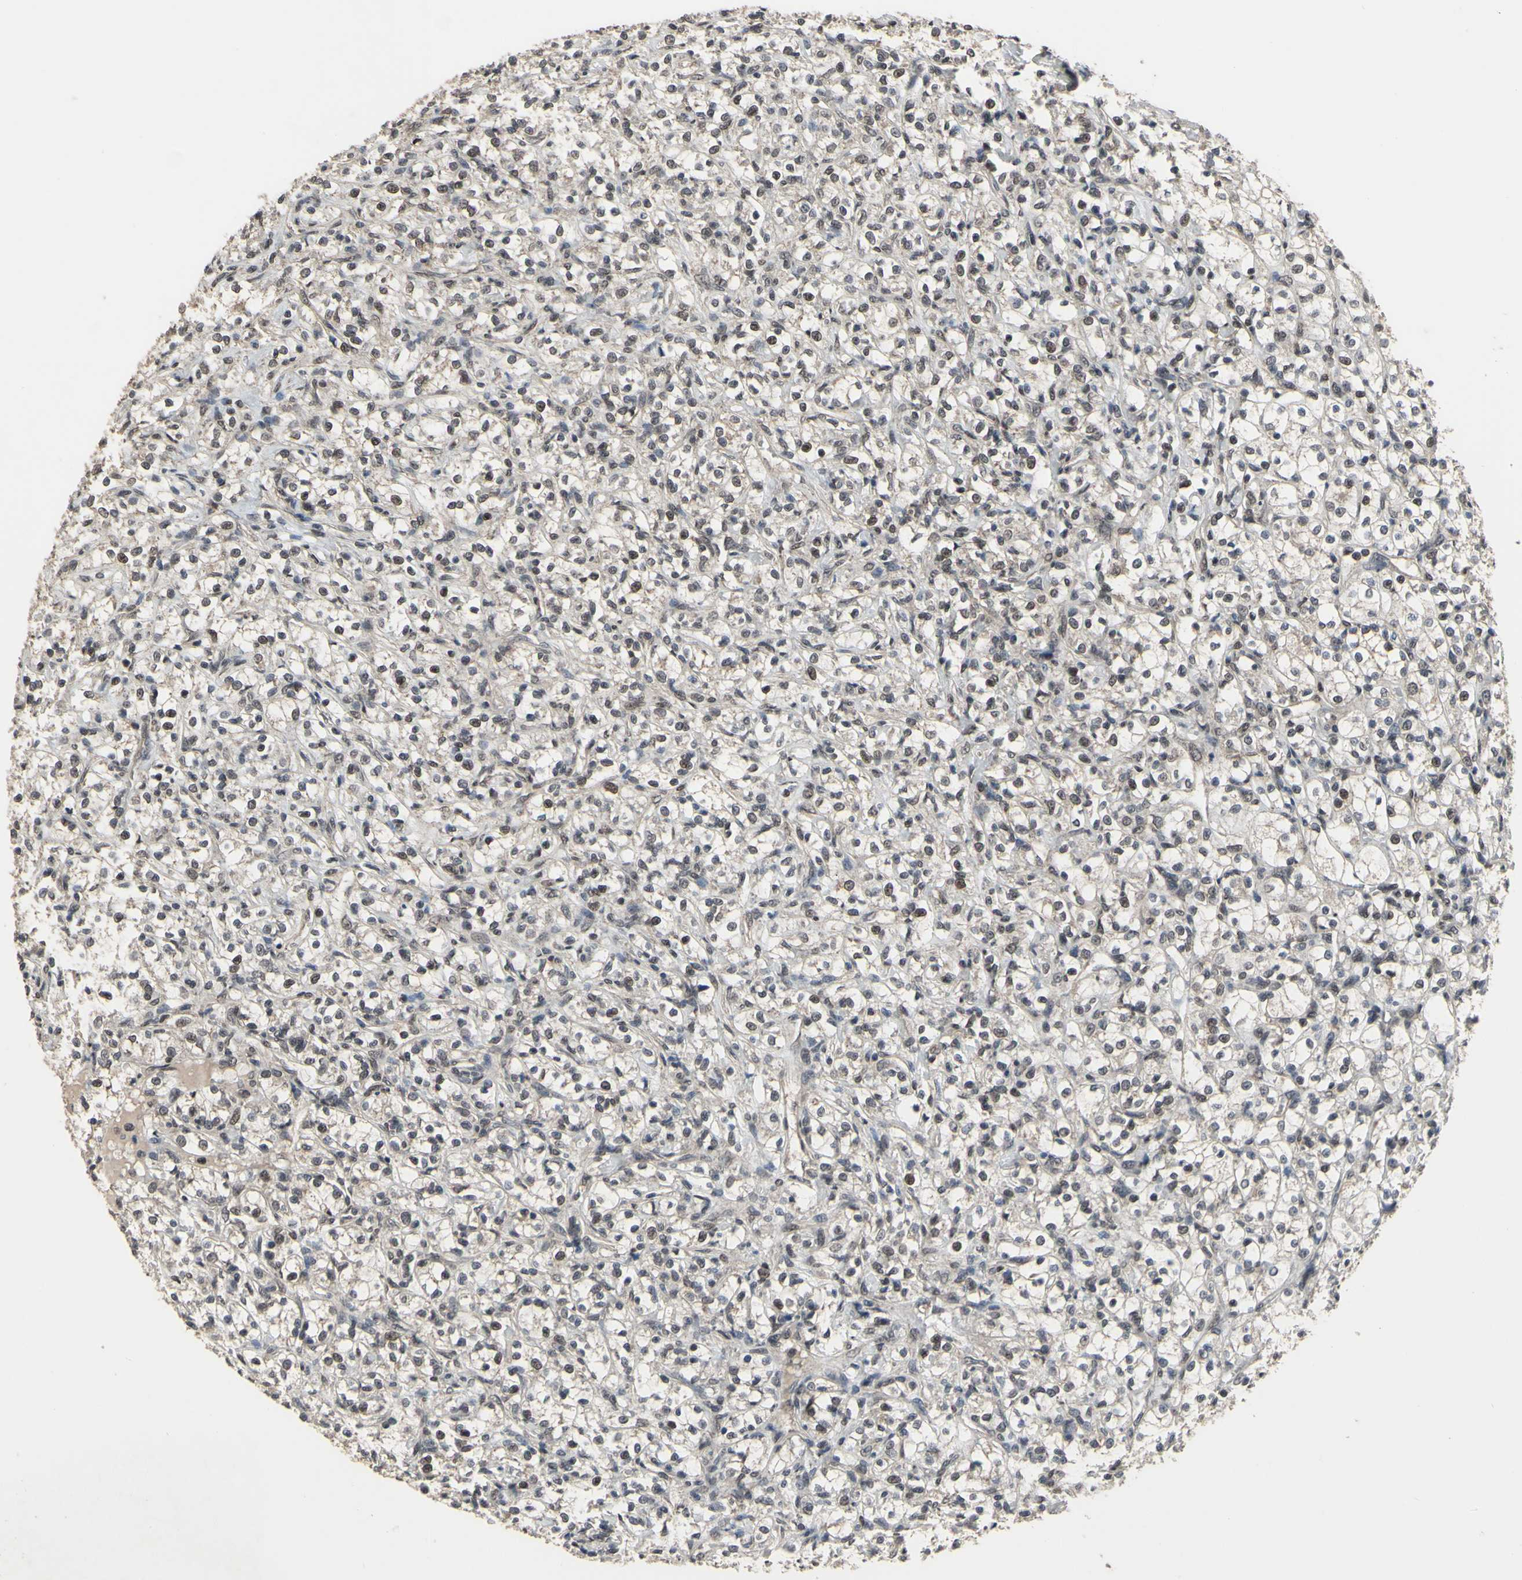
{"staining": {"intensity": "moderate", "quantity": ">75%", "location": "nuclear"}, "tissue": "renal cancer", "cell_type": "Tumor cells", "image_type": "cancer", "snomed": [{"axis": "morphology", "description": "Adenocarcinoma, NOS"}, {"axis": "topography", "description": "Kidney"}], "caption": "This is a histology image of IHC staining of renal cancer, which shows moderate positivity in the nuclear of tumor cells.", "gene": "ZNF174", "patient": {"sex": "female", "age": 69}}